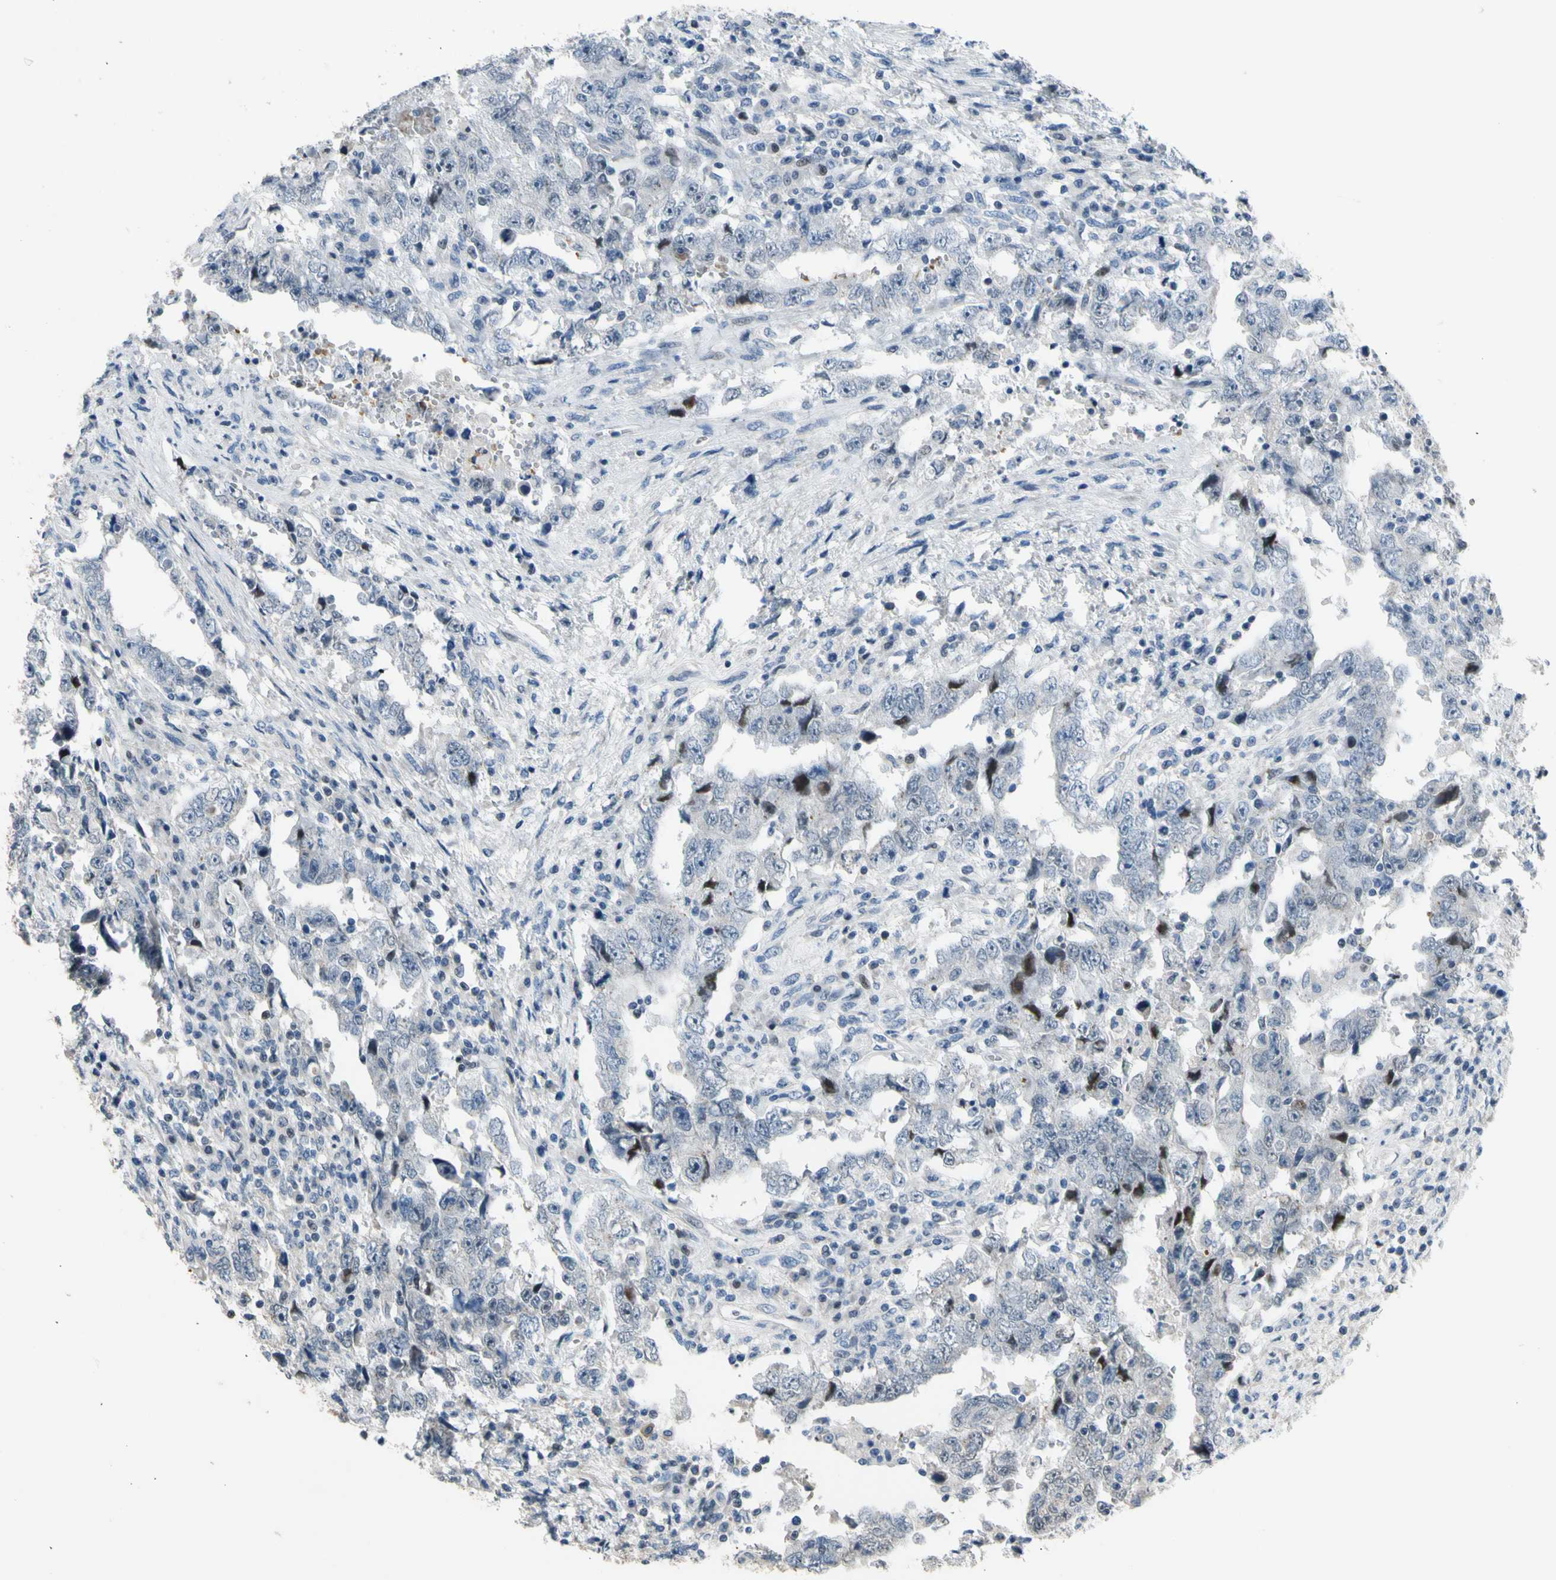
{"staining": {"intensity": "weak", "quantity": "<25%", "location": "nuclear"}, "tissue": "testis cancer", "cell_type": "Tumor cells", "image_type": "cancer", "snomed": [{"axis": "morphology", "description": "Carcinoma, Embryonal, NOS"}, {"axis": "topography", "description": "Testis"}], "caption": "Immunohistochemistry histopathology image of neoplastic tissue: human embryonal carcinoma (testis) stained with DAB (3,3'-diaminobenzidine) reveals no significant protein positivity in tumor cells. Nuclei are stained in blue.", "gene": "ZNF184", "patient": {"sex": "male", "age": 26}}